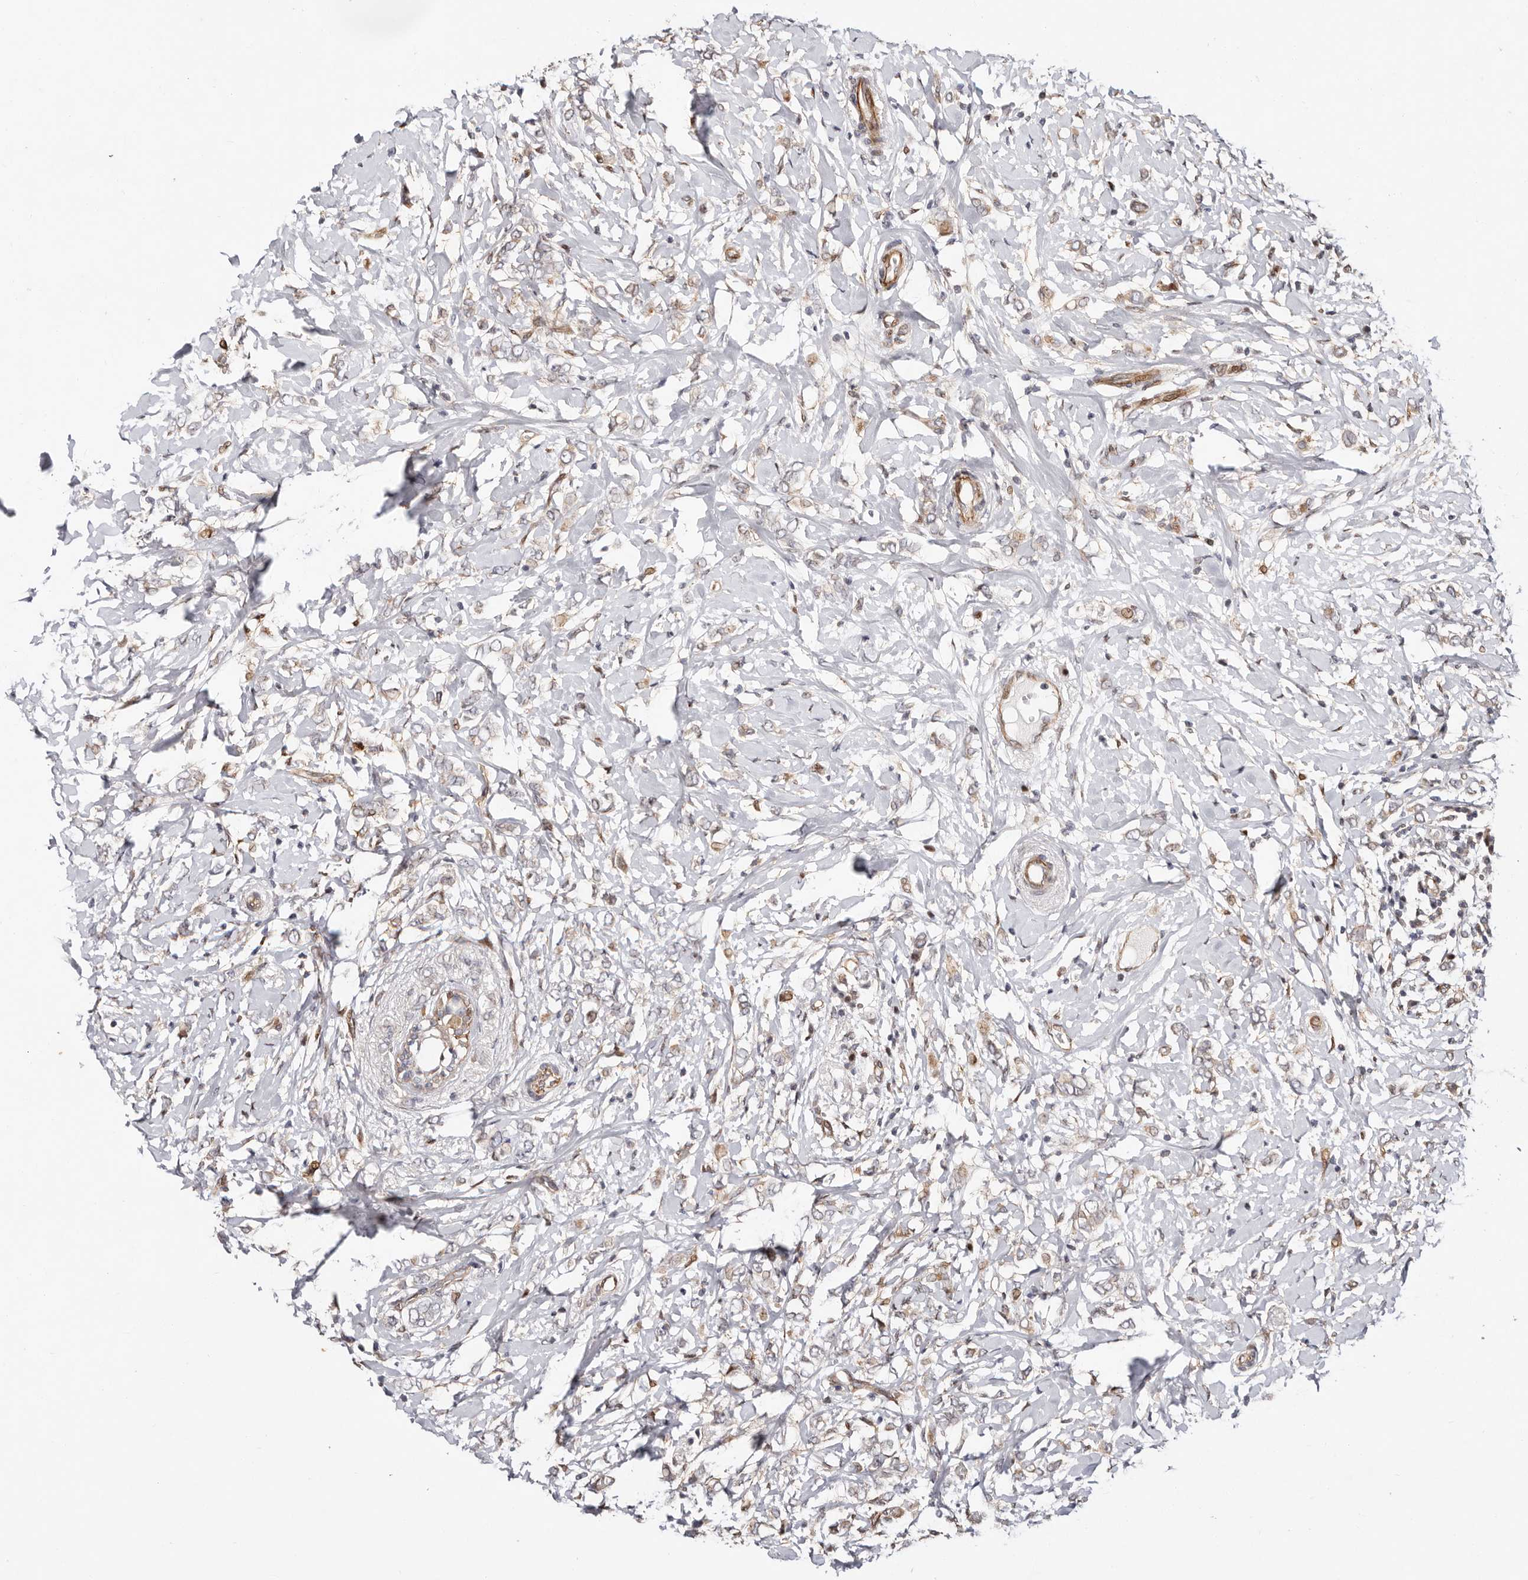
{"staining": {"intensity": "weak", "quantity": "25%-75%", "location": "cytoplasmic/membranous,nuclear"}, "tissue": "breast cancer", "cell_type": "Tumor cells", "image_type": "cancer", "snomed": [{"axis": "morphology", "description": "Normal tissue, NOS"}, {"axis": "morphology", "description": "Lobular carcinoma"}, {"axis": "topography", "description": "Breast"}], "caption": "Lobular carcinoma (breast) stained with DAB (3,3'-diaminobenzidine) immunohistochemistry displays low levels of weak cytoplasmic/membranous and nuclear staining in about 25%-75% of tumor cells. The protein of interest is shown in brown color, while the nuclei are stained blue.", "gene": "EPHX3", "patient": {"sex": "female", "age": 47}}